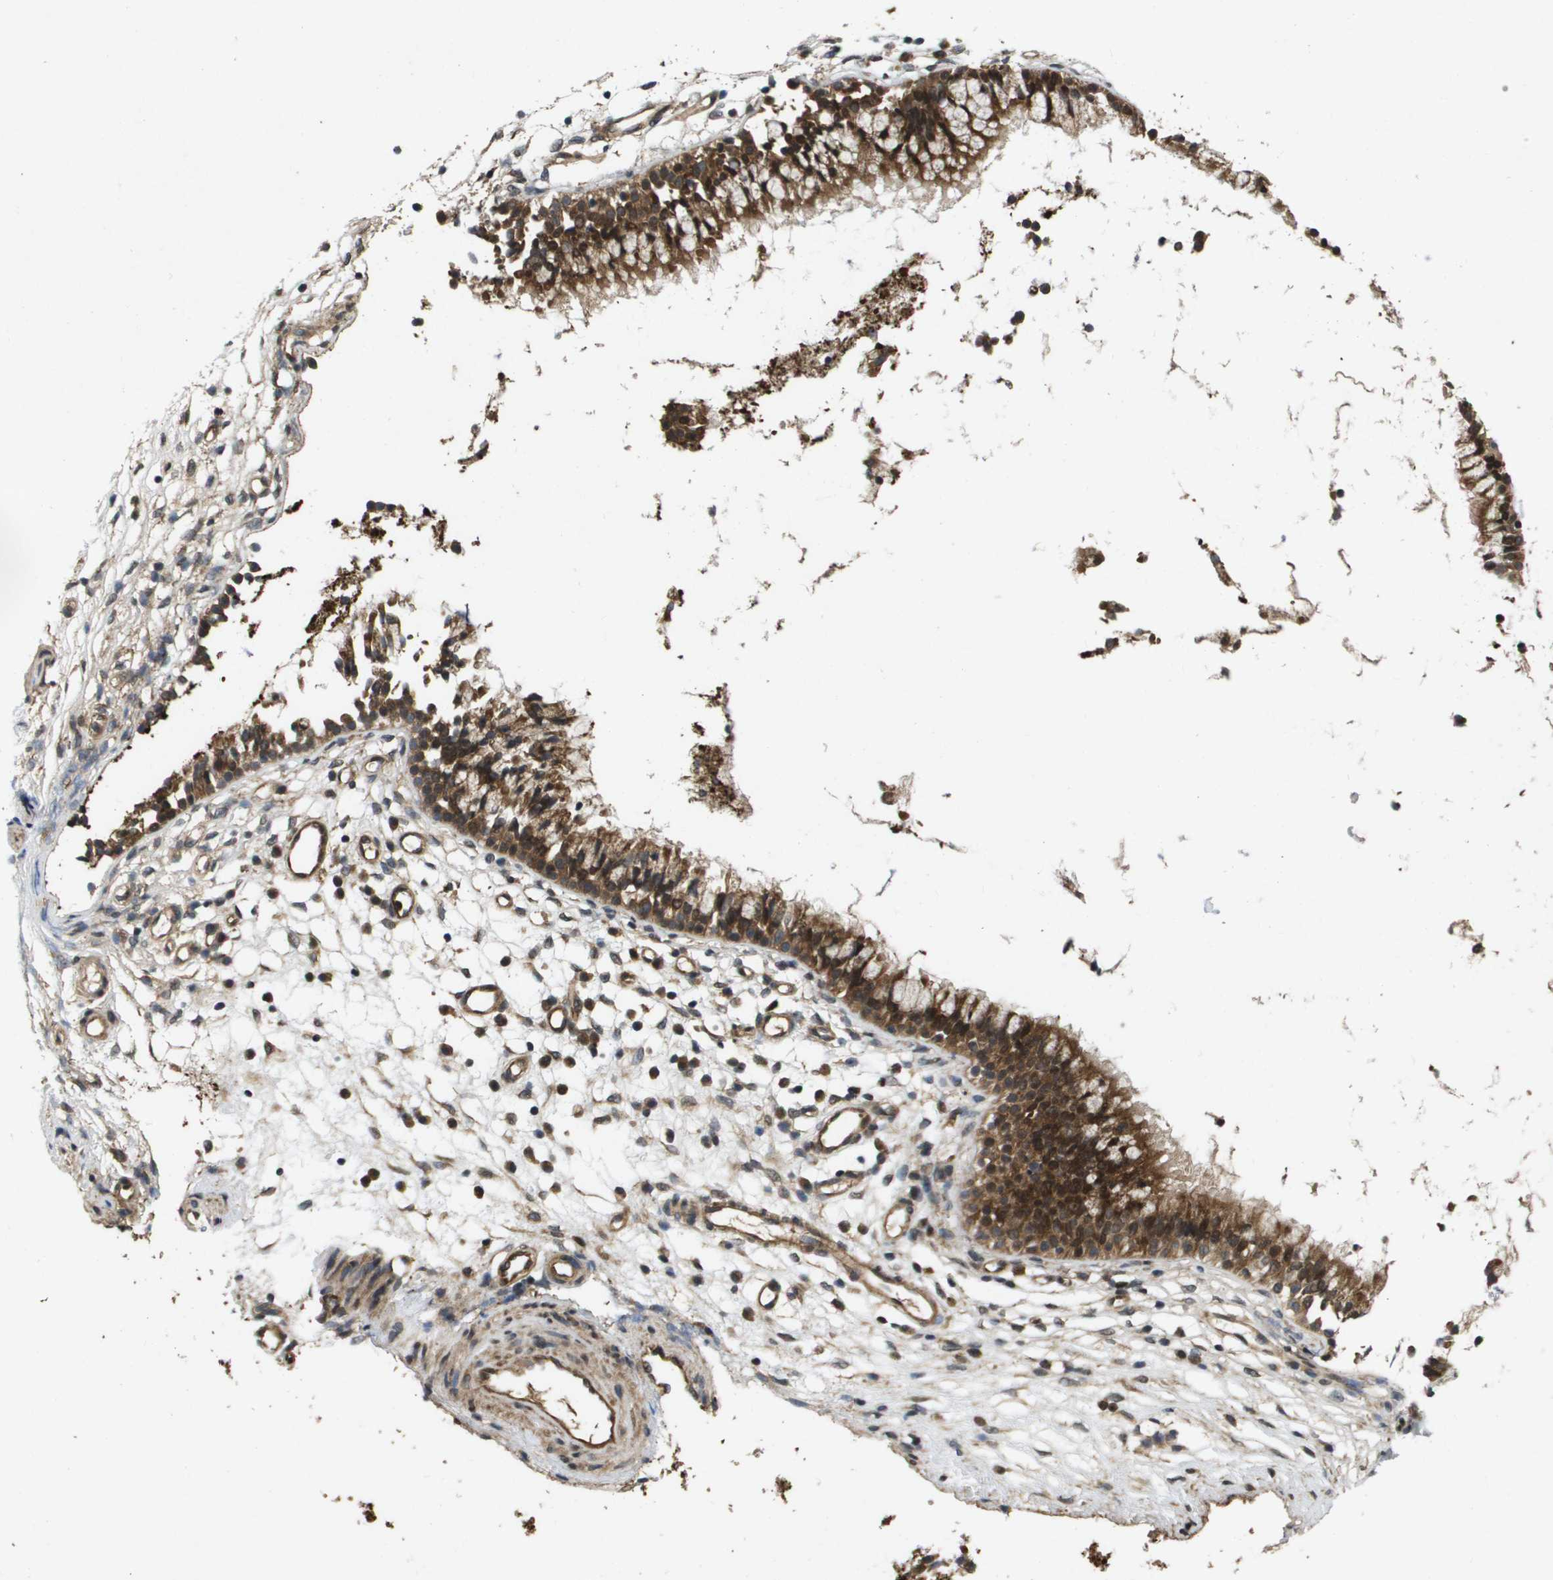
{"staining": {"intensity": "moderate", "quantity": ">75%", "location": "cytoplasmic/membranous,nuclear"}, "tissue": "nasopharynx", "cell_type": "Respiratory epithelial cells", "image_type": "normal", "snomed": [{"axis": "morphology", "description": "Normal tissue, NOS"}, {"axis": "topography", "description": "Nasopharynx"}], "caption": "Approximately >75% of respiratory epithelial cells in benign nasopharynx reveal moderate cytoplasmic/membranous,nuclear protein staining as visualized by brown immunohistochemical staining.", "gene": "SPTLC1", "patient": {"sex": "male", "age": 21}}